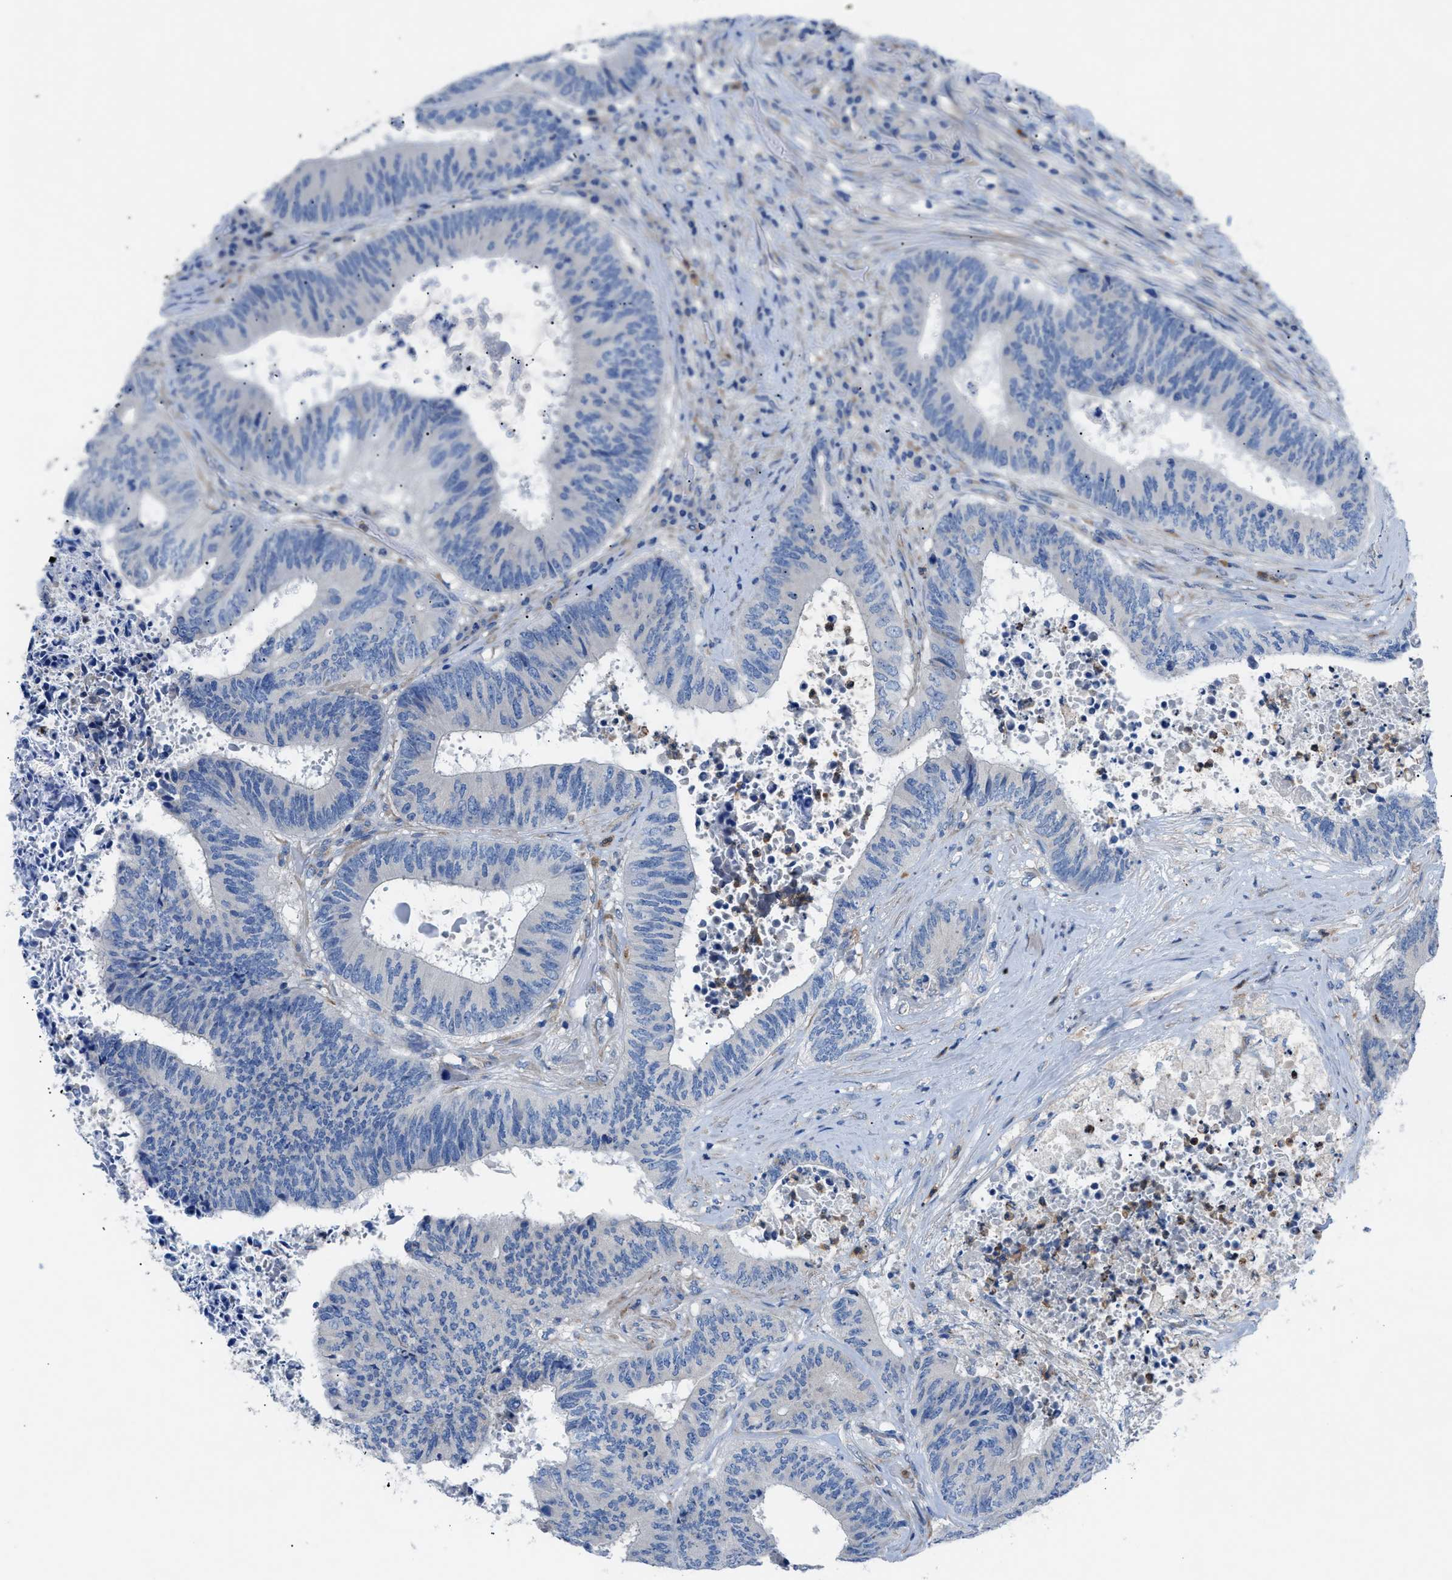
{"staining": {"intensity": "negative", "quantity": "none", "location": "none"}, "tissue": "colorectal cancer", "cell_type": "Tumor cells", "image_type": "cancer", "snomed": [{"axis": "morphology", "description": "Adenocarcinoma, NOS"}, {"axis": "topography", "description": "Rectum"}], "caption": "Protein analysis of colorectal adenocarcinoma demonstrates no significant expression in tumor cells. (Stains: DAB IHC with hematoxylin counter stain, Microscopy: brightfield microscopy at high magnification).", "gene": "ITPR1", "patient": {"sex": "male", "age": 72}}